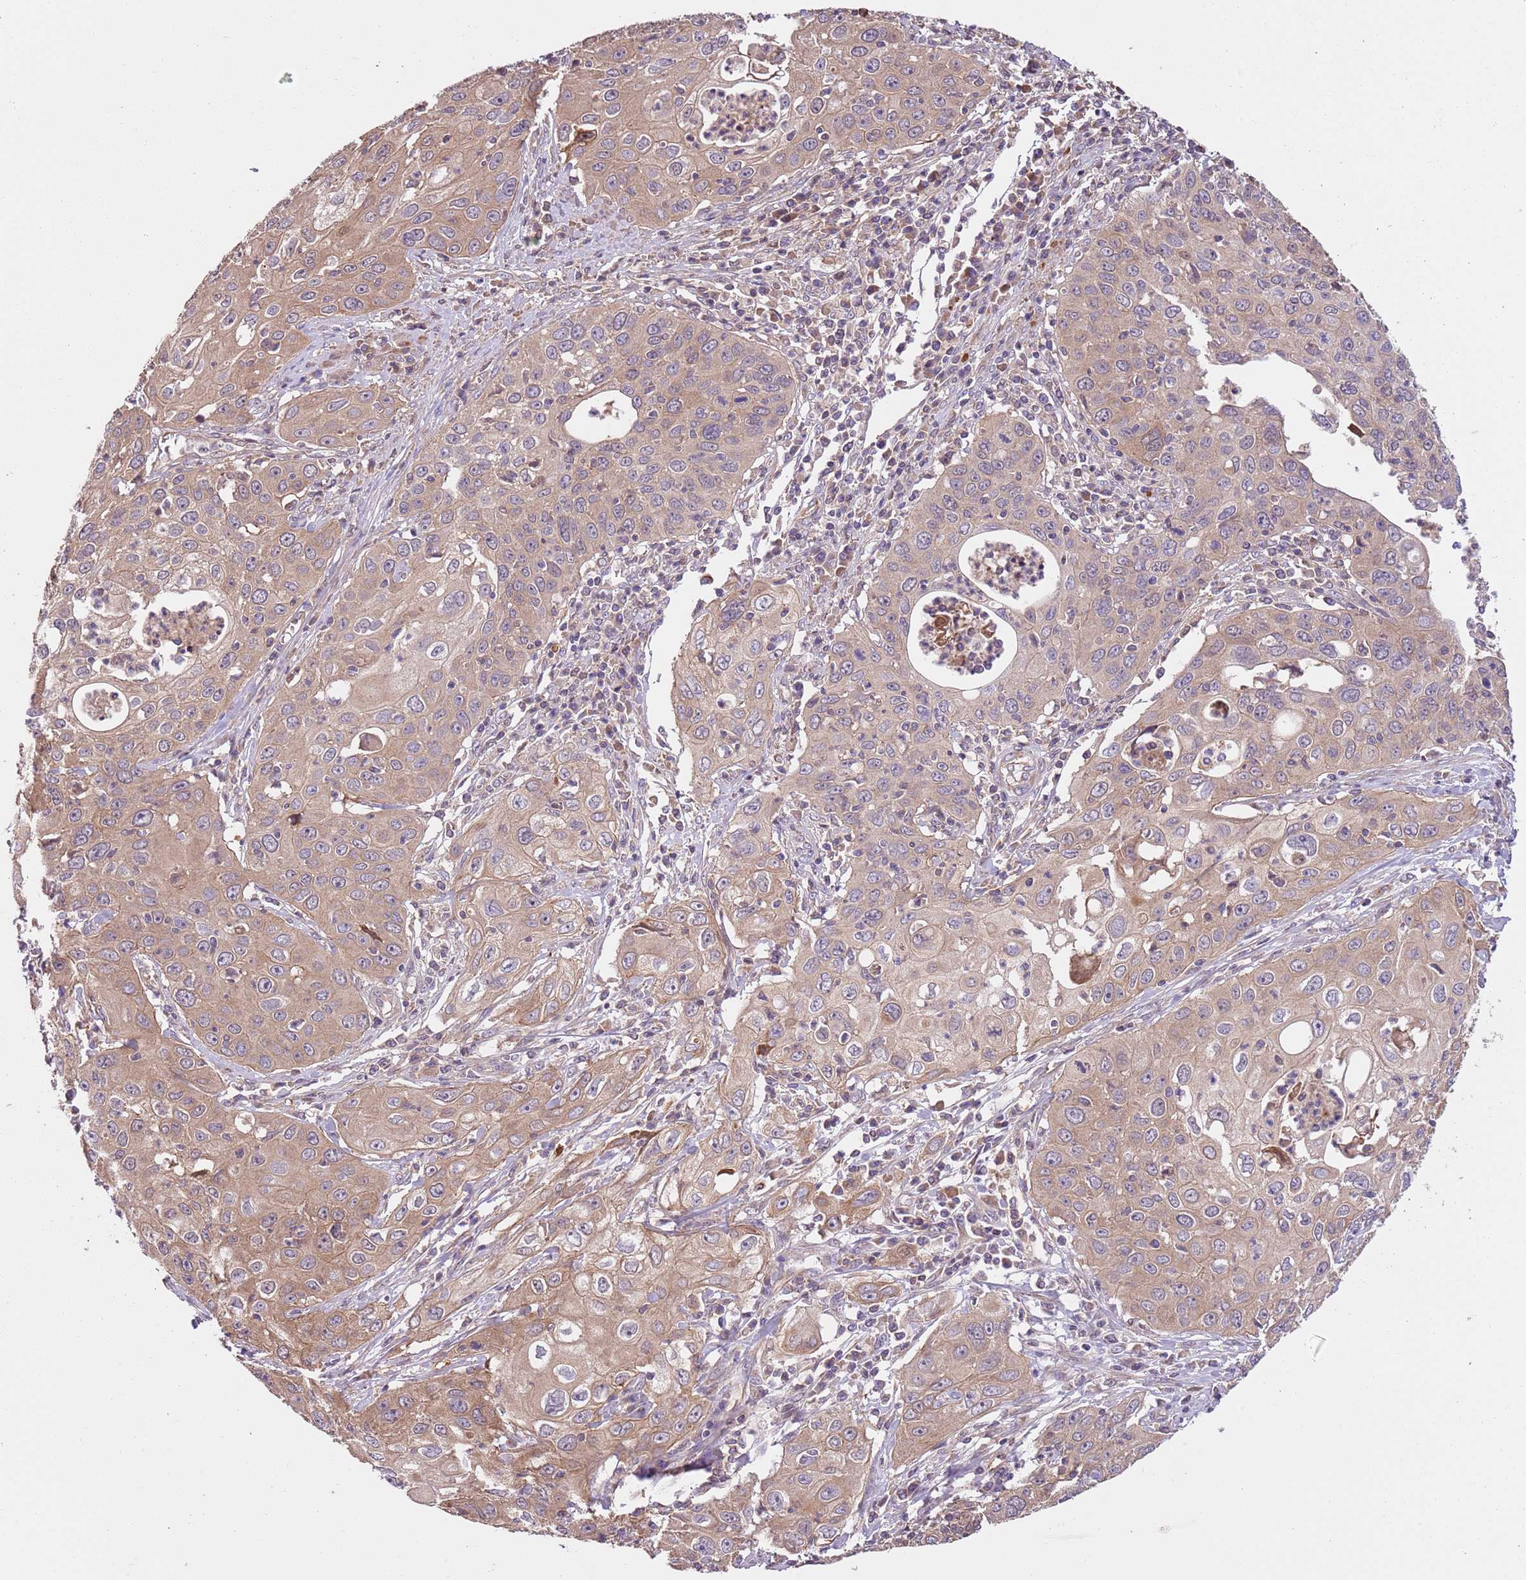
{"staining": {"intensity": "weak", "quantity": ">75%", "location": "cytoplasmic/membranous"}, "tissue": "cervical cancer", "cell_type": "Tumor cells", "image_type": "cancer", "snomed": [{"axis": "morphology", "description": "Squamous cell carcinoma, NOS"}, {"axis": "topography", "description": "Cervix"}], "caption": "This histopathology image displays immunohistochemistry staining of cervical squamous cell carcinoma, with low weak cytoplasmic/membranous positivity in about >75% of tumor cells.", "gene": "FAM89B", "patient": {"sex": "female", "age": 36}}